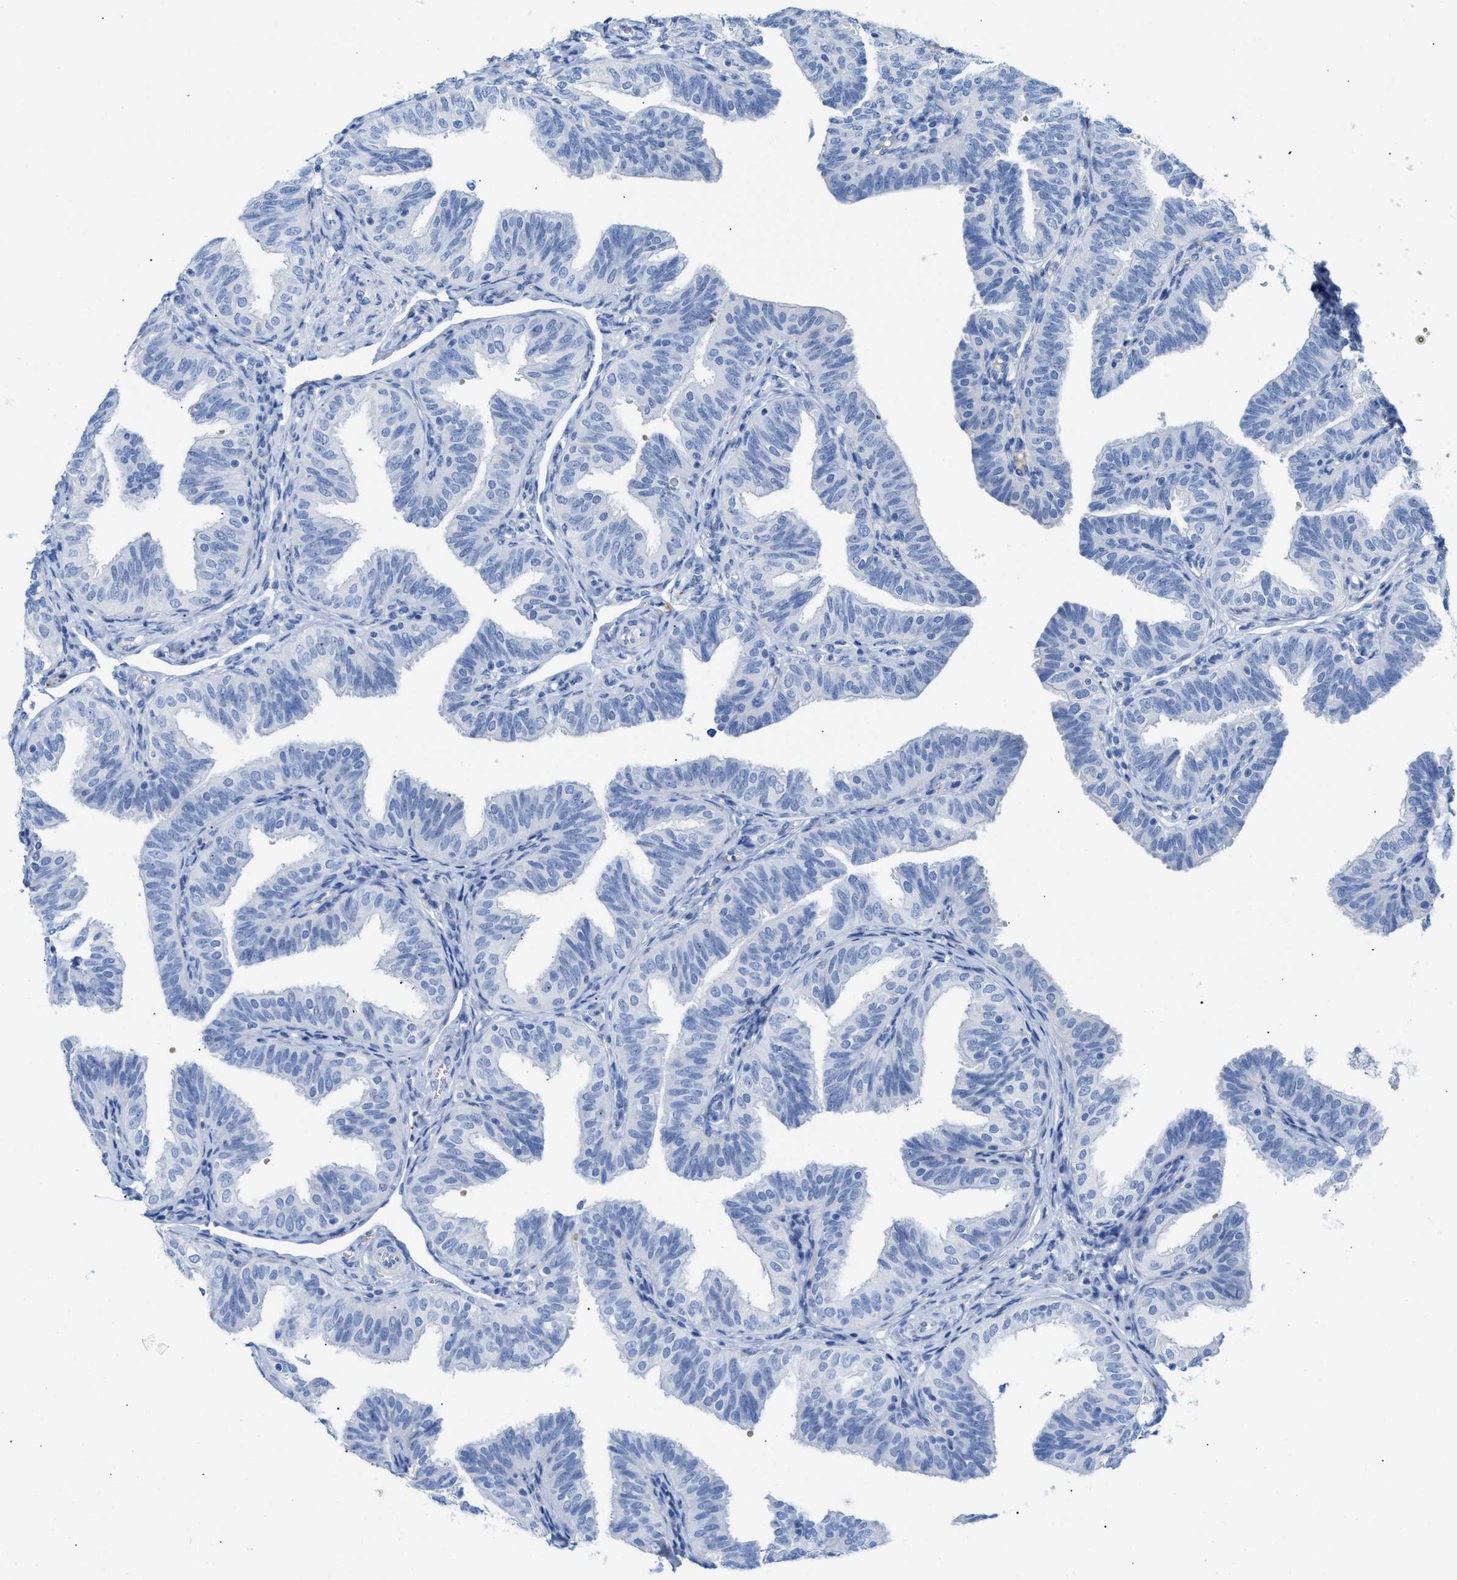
{"staining": {"intensity": "negative", "quantity": "none", "location": "none"}, "tissue": "fallopian tube", "cell_type": "Glandular cells", "image_type": "normal", "snomed": [{"axis": "morphology", "description": "Normal tissue, NOS"}, {"axis": "topography", "description": "Fallopian tube"}], "caption": "The image shows no staining of glandular cells in benign fallopian tube. (DAB IHC, high magnification).", "gene": "ANKFN1", "patient": {"sex": "female", "age": 35}}